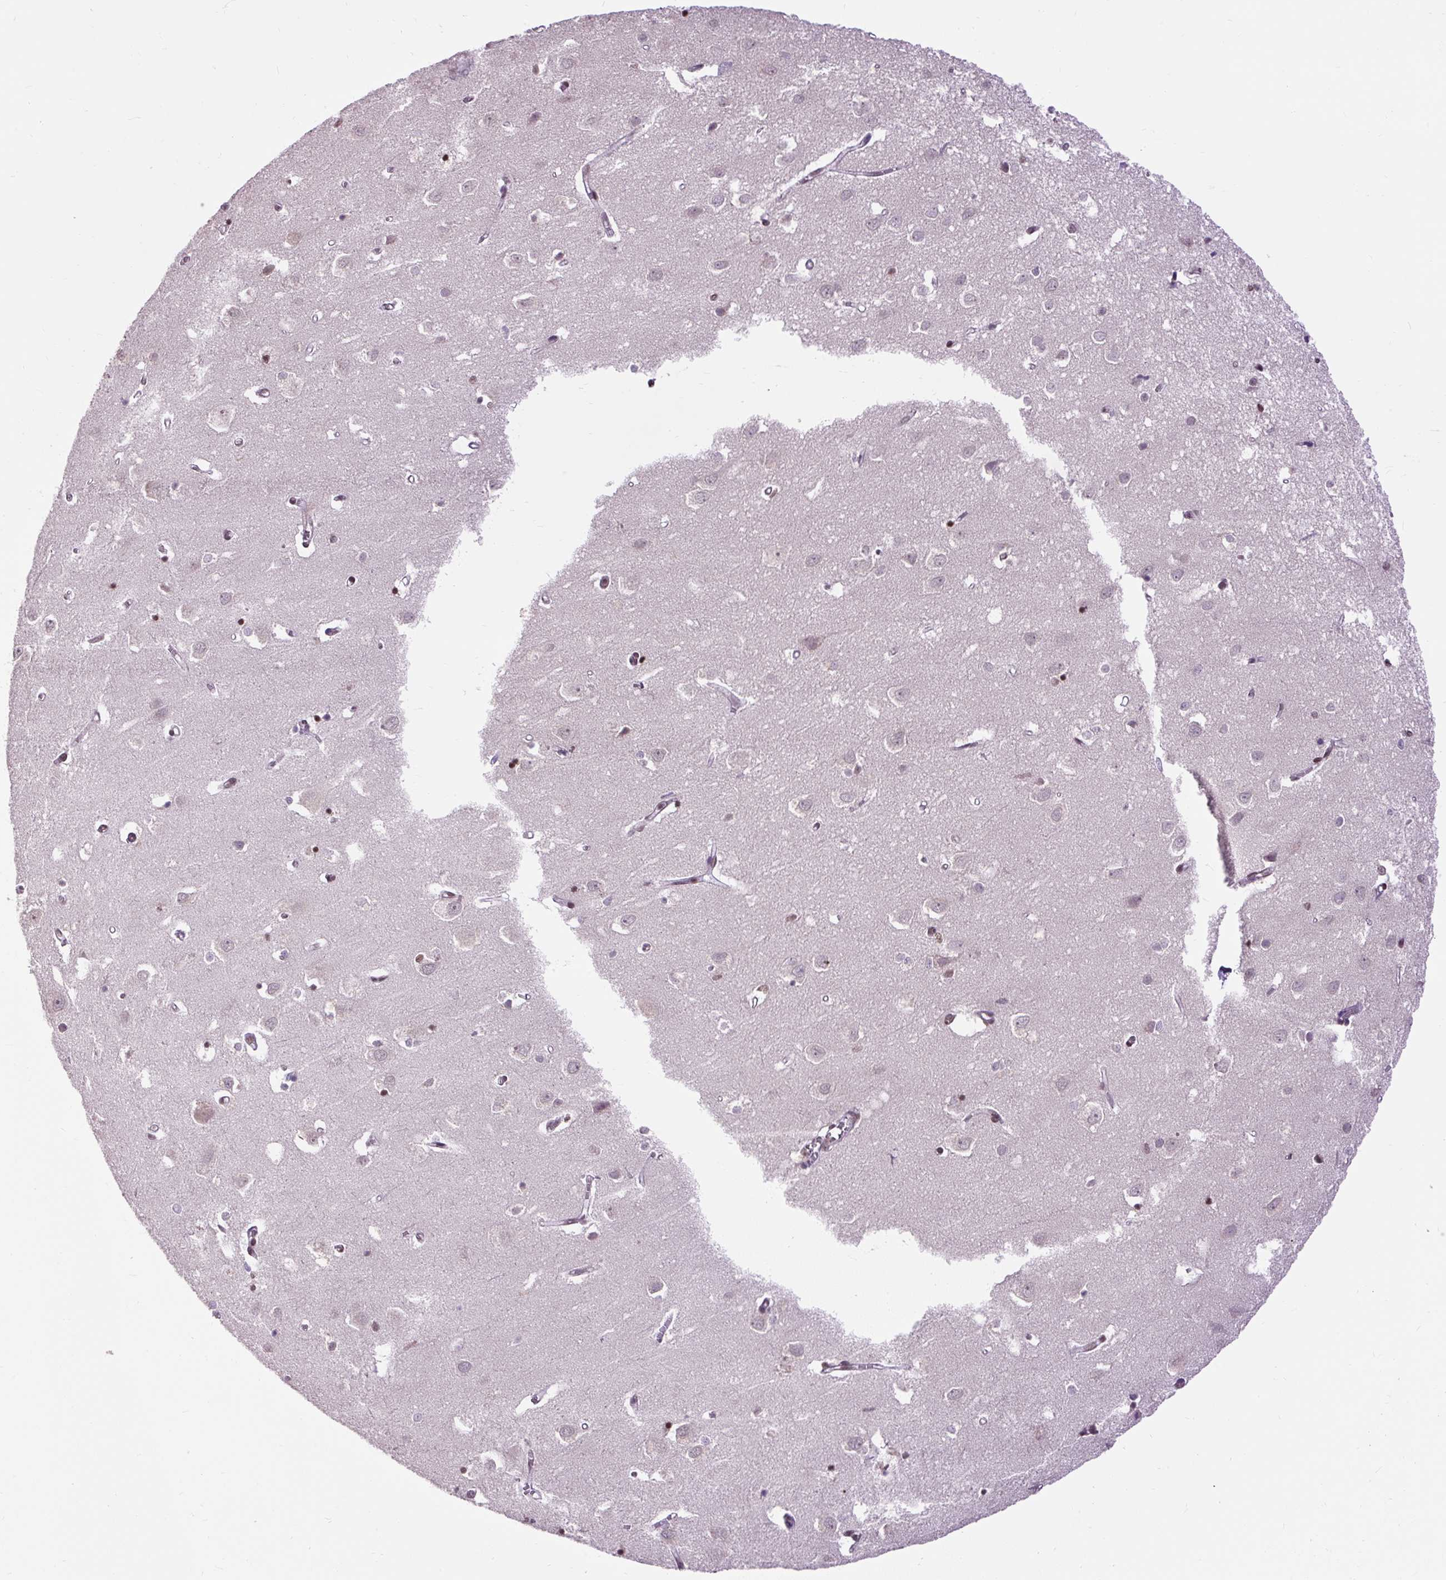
{"staining": {"intensity": "moderate", "quantity": "<25%", "location": "nuclear"}, "tissue": "cerebral cortex", "cell_type": "Endothelial cells", "image_type": "normal", "snomed": [{"axis": "morphology", "description": "Normal tissue, NOS"}, {"axis": "topography", "description": "Cerebral cortex"}], "caption": "About <25% of endothelial cells in unremarkable cerebral cortex show moderate nuclear protein staining as visualized by brown immunohistochemical staining.", "gene": "ZNF672", "patient": {"sex": "male", "age": 70}}